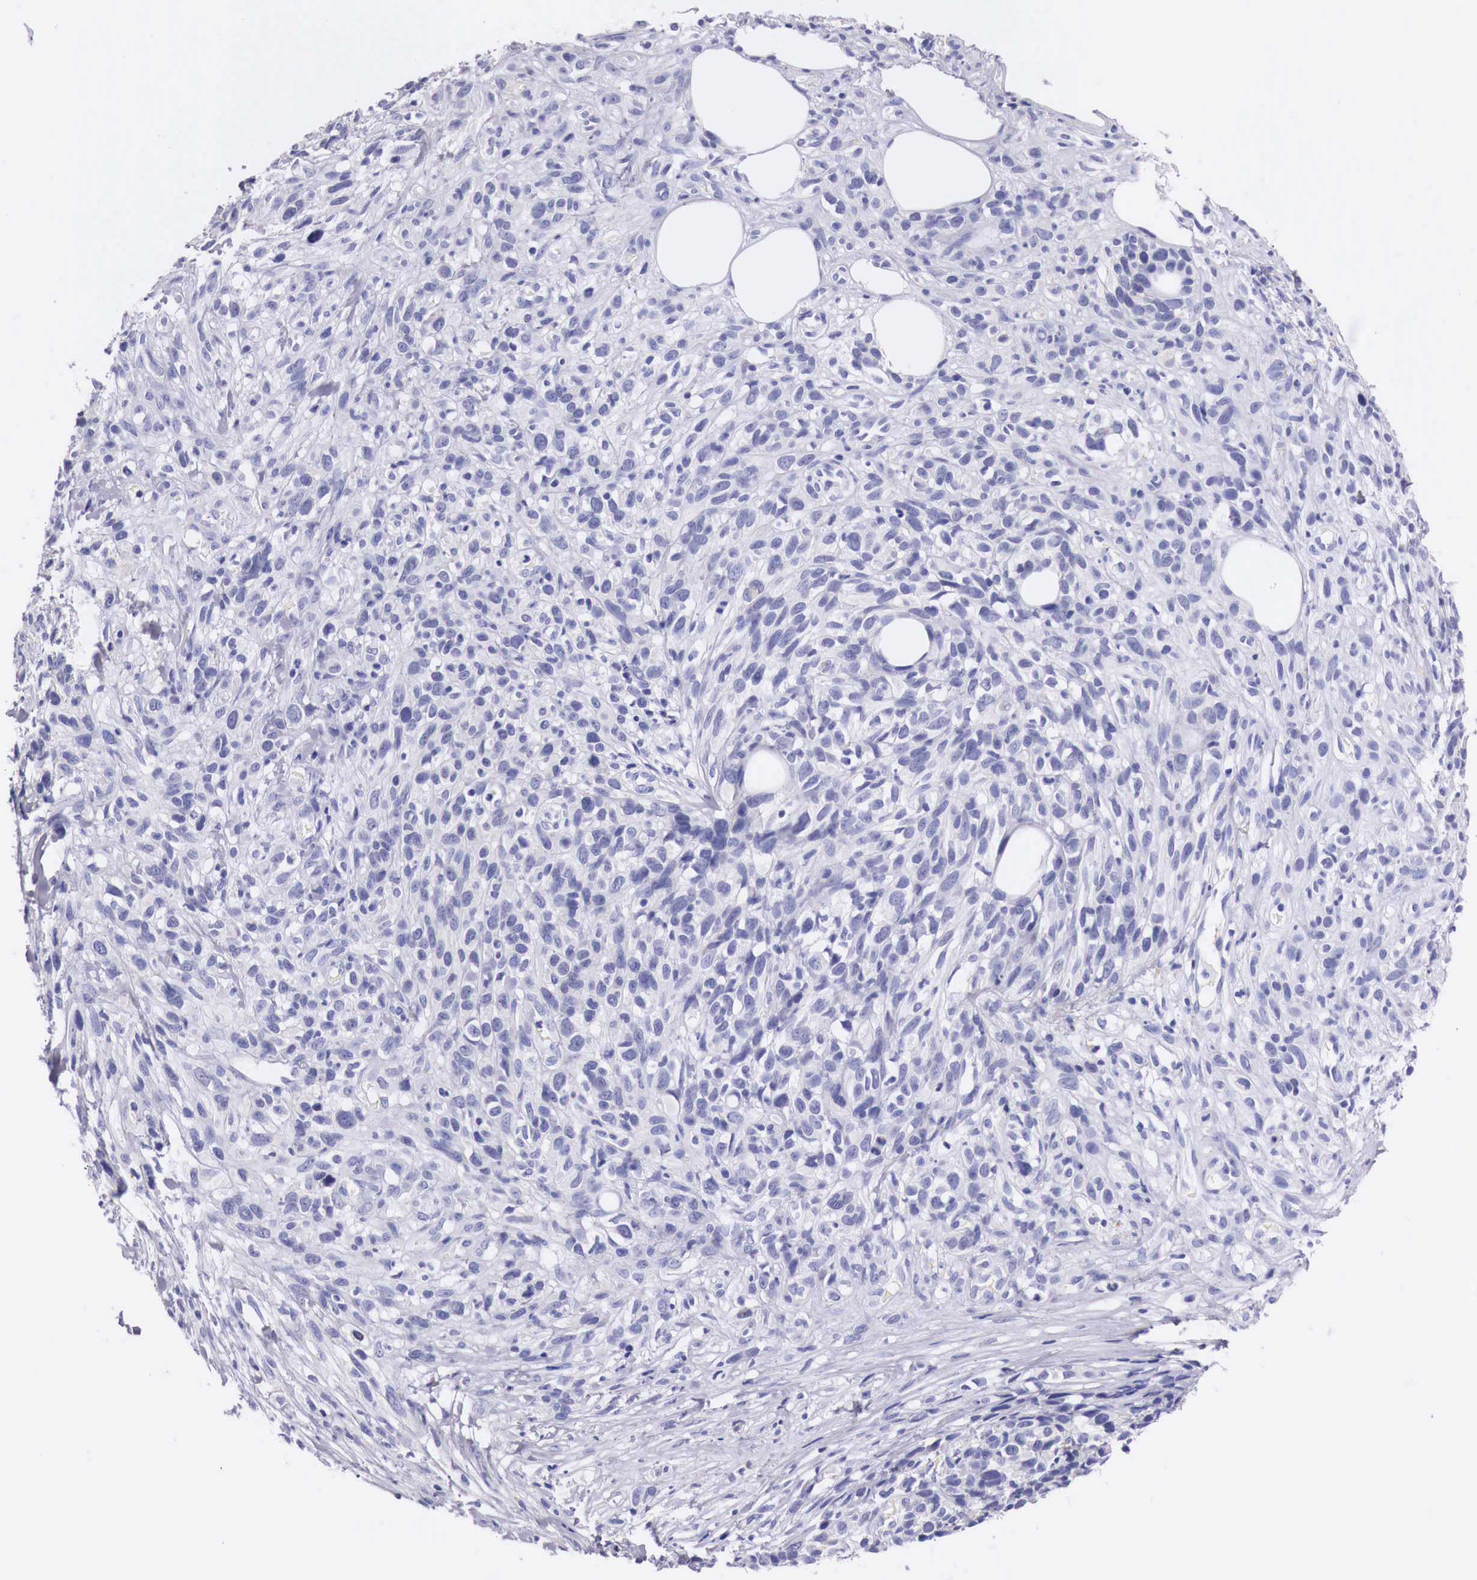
{"staining": {"intensity": "negative", "quantity": "none", "location": "none"}, "tissue": "melanoma", "cell_type": "Tumor cells", "image_type": "cancer", "snomed": [{"axis": "morphology", "description": "Malignant melanoma, NOS"}, {"axis": "topography", "description": "Skin"}], "caption": "Human melanoma stained for a protein using immunohistochemistry shows no positivity in tumor cells.", "gene": "NREP", "patient": {"sex": "female", "age": 85}}